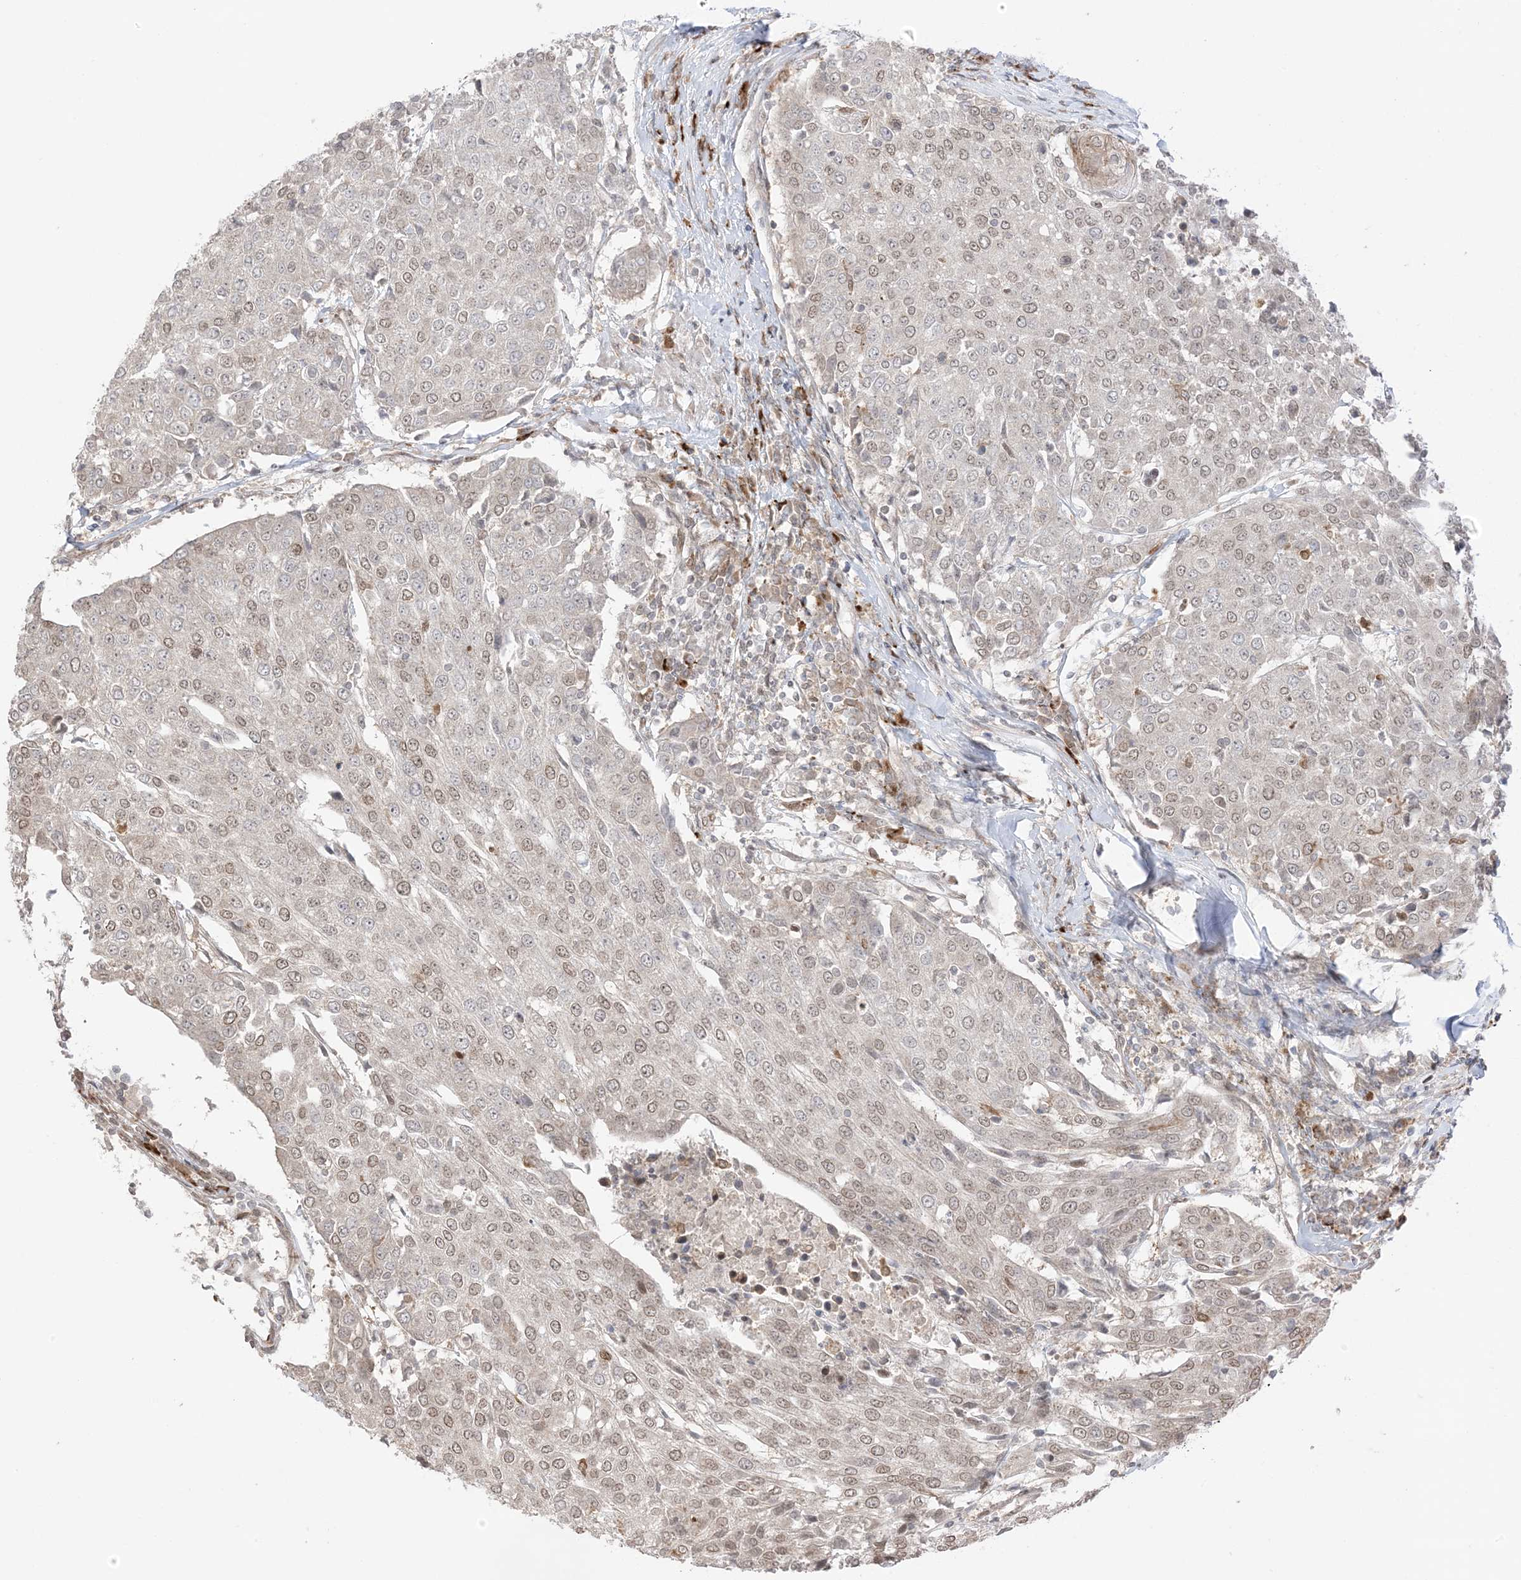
{"staining": {"intensity": "weak", "quantity": "25%-75%", "location": "cytoplasmic/membranous,nuclear"}, "tissue": "urothelial cancer", "cell_type": "Tumor cells", "image_type": "cancer", "snomed": [{"axis": "morphology", "description": "Urothelial carcinoma, High grade"}, {"axis": "topography", "description": "Urinary bladder"}], "caption": "Immunohistochemistry (DAB) staining of human urothelial cancer exhibits weak cytoplasmic/membranous and nuclear protein staining in about 25%-75% of tumor cells.", "gene": "UBE2E2", "patient": {"sex": "female", "age": 85}}